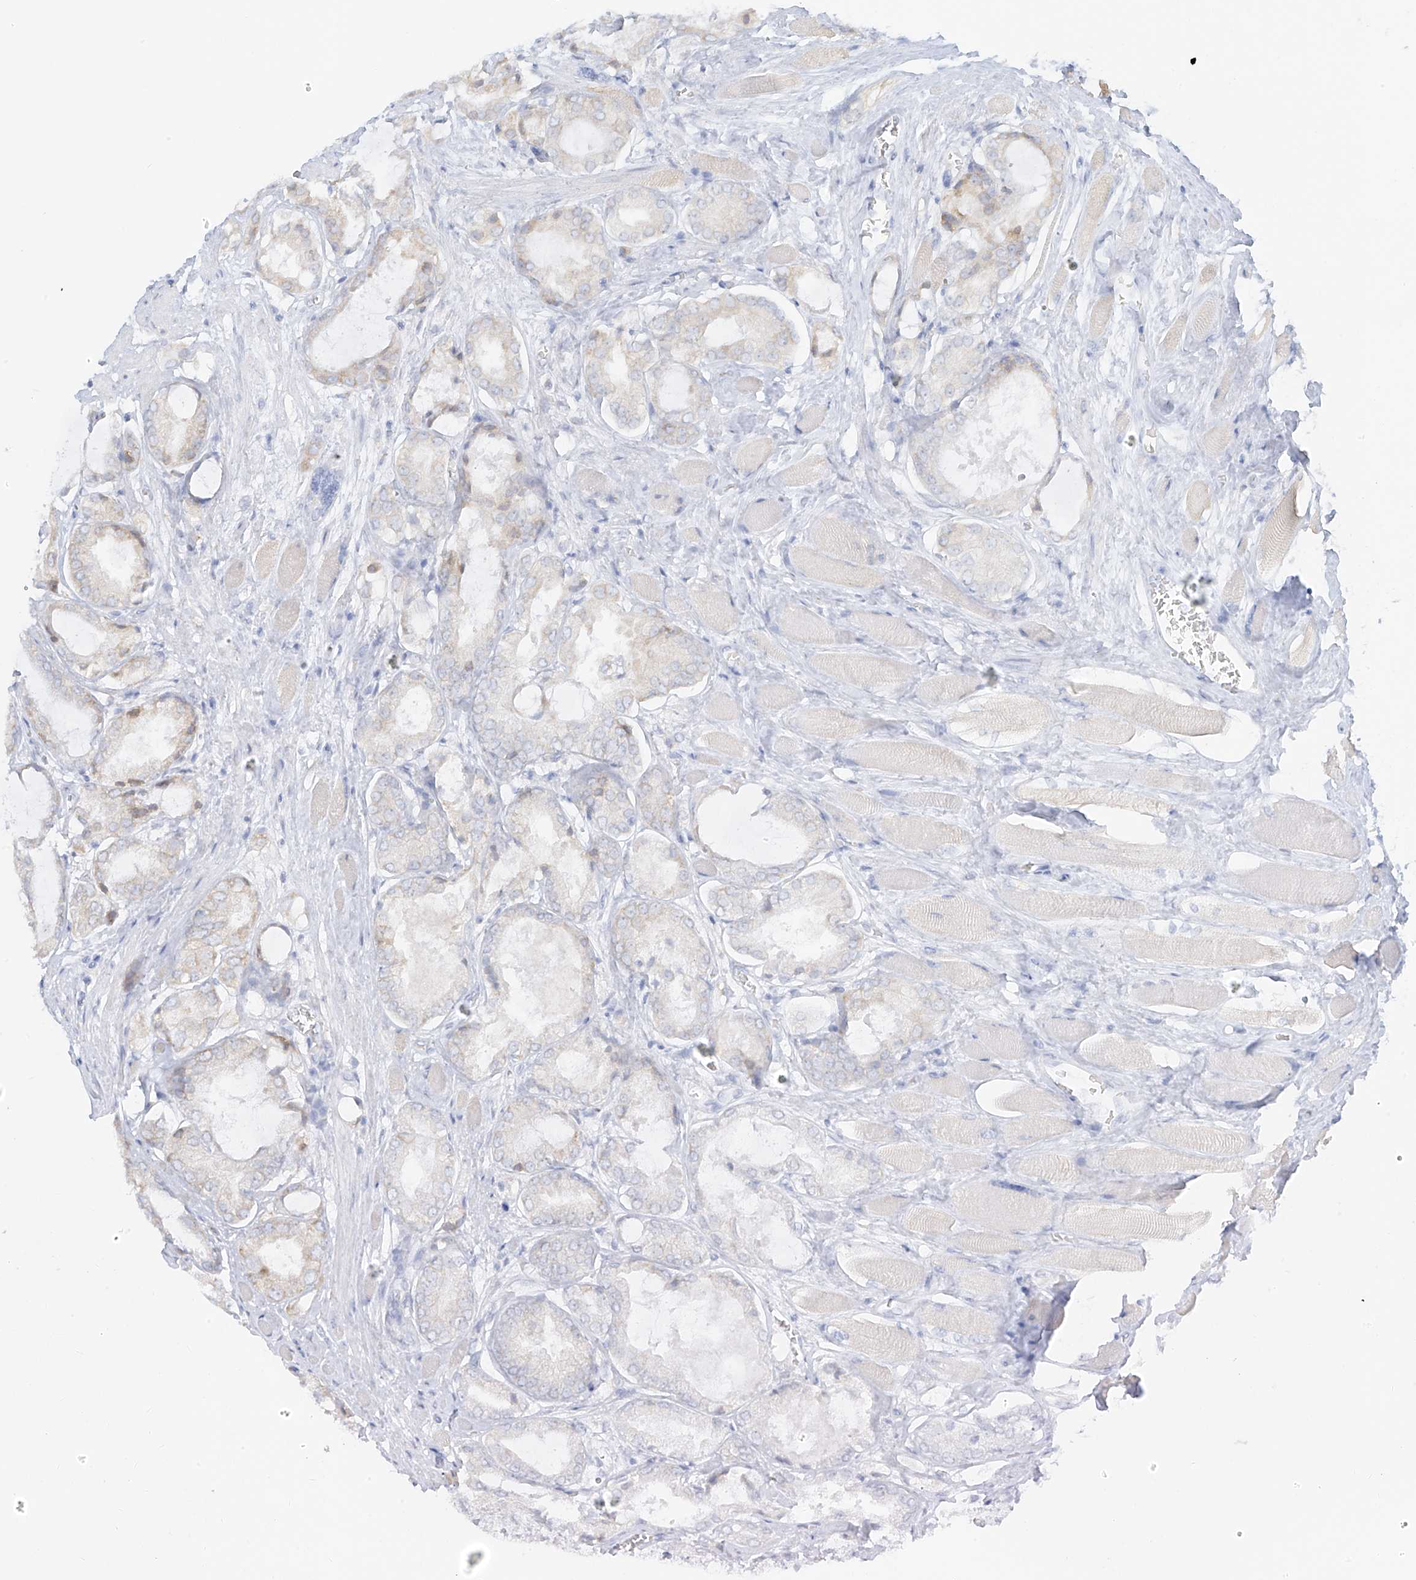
{"staining": {"intensity": "moderate", "quantity": "<25%", "location": "cytoplasmic/membranous"}, "tissue": "prostate cancer", "cell_type": "Tumor cells", "image_type": "cancer", "snomed": [{"axis": "morphology", "description": "Adenocarcinoma, Low grade"}, {"axis": "topography", "description": "Prostate"}], "caption": "Prostate low-grade adenocarcinoma stained with DAB immunohistochemistry displays low levels of moderate cytoplasmic/membranous positivity in approximately <25% of tumor cells.", "gene": "LRRC59", "patient": {"sex": "male", "age": 67}}